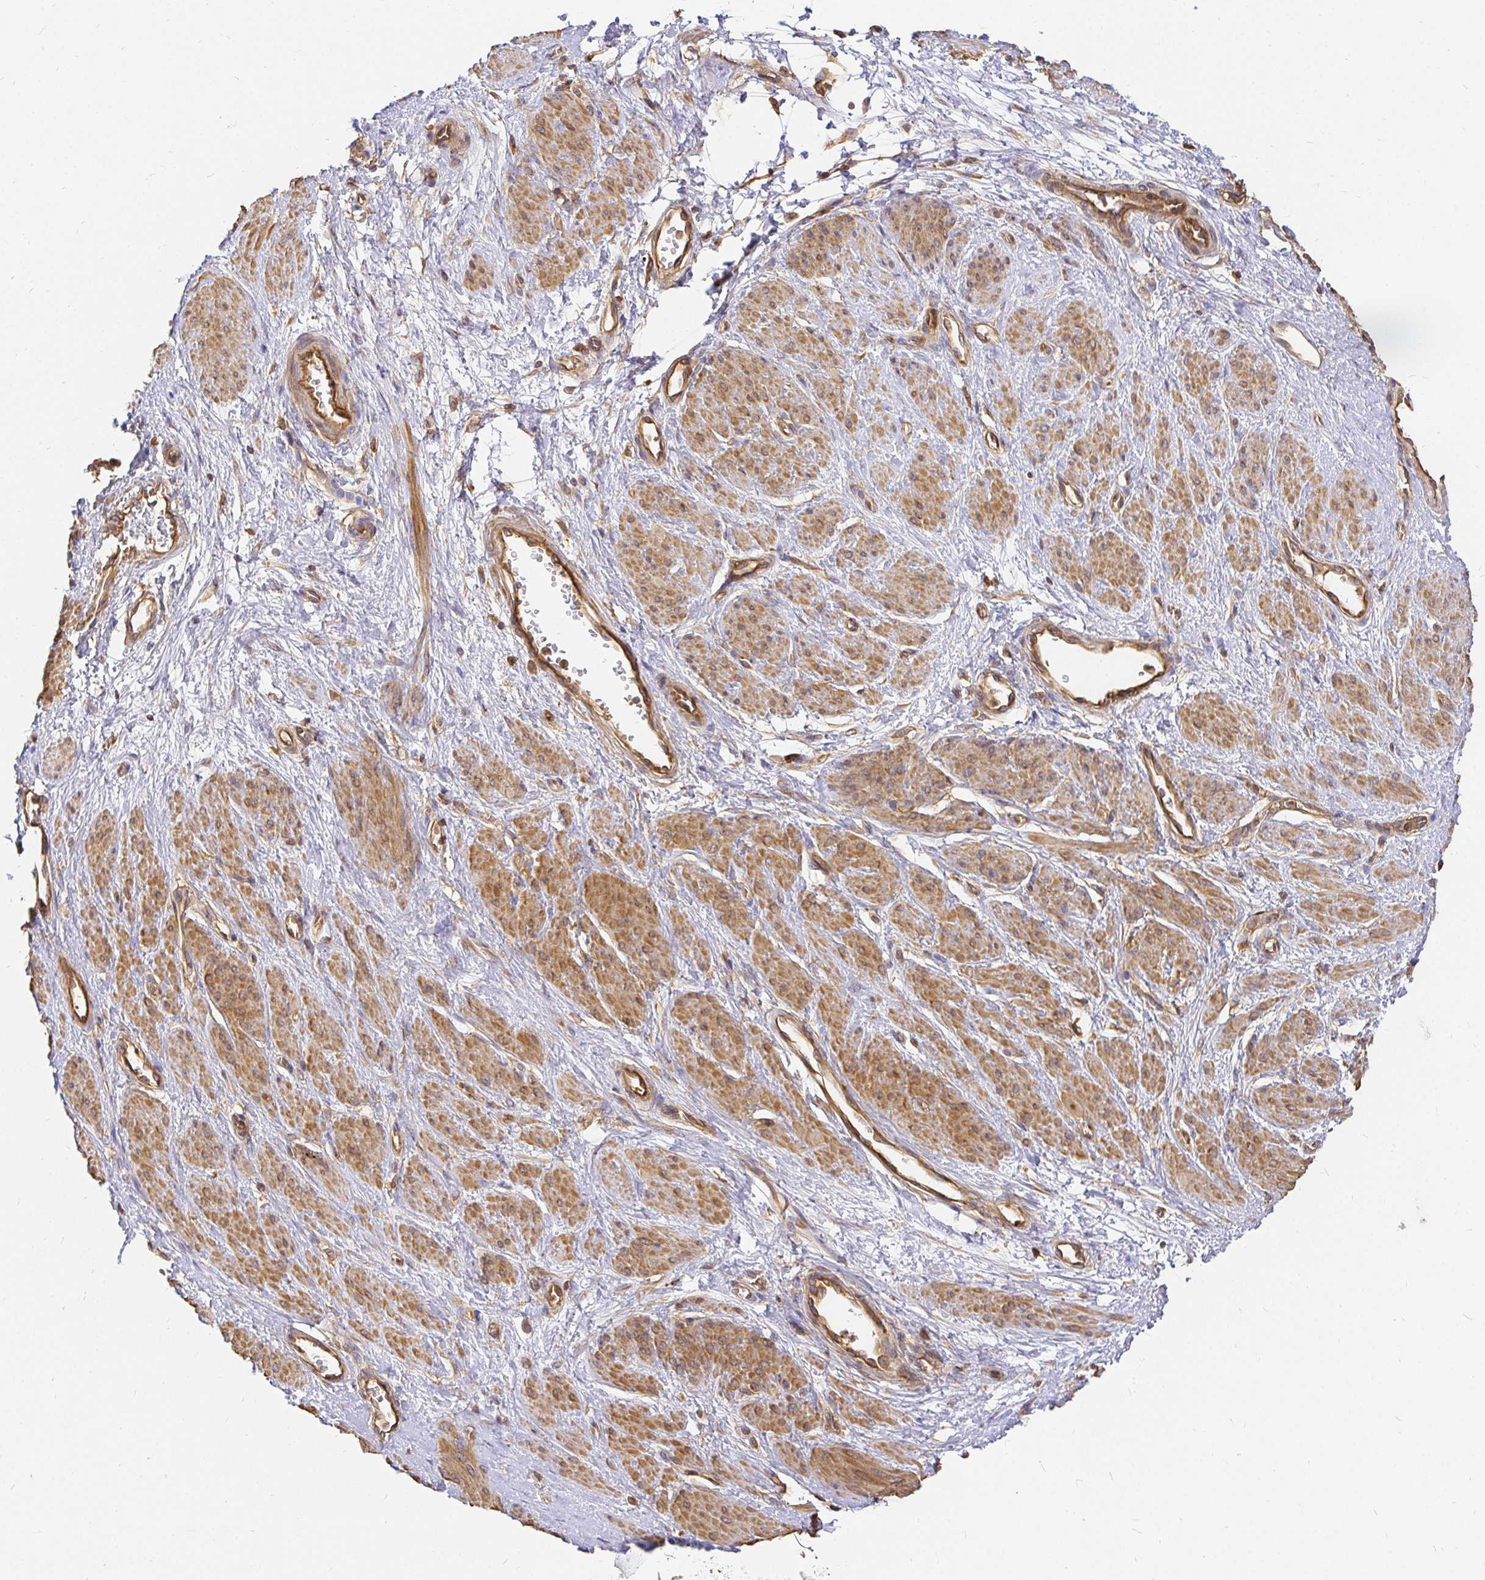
{"staining": {"intensity": "moderate", "quantity": ">75%", "location": "cytoplasmic/membranous"}, "tissue": "smooth muscle", "cell_type": "Smooth muscle cells", "image_type": "normal", "snomed": [{"axis": "morphology", "description": "Normal tissue, NOS"}, {"axis": "topography", "description": "Smooth muscle"}, {"axis": "topography", "description": "Uterus"}], "caption": "About >75% of smooth muscle cells in benign smooth muscle show moderate cytoplasmic/membranous protein staining as visualized by brown immunohistochemical staining.", "gene": "KIF5B", "patient": {"sex": "female", "age": 39}}